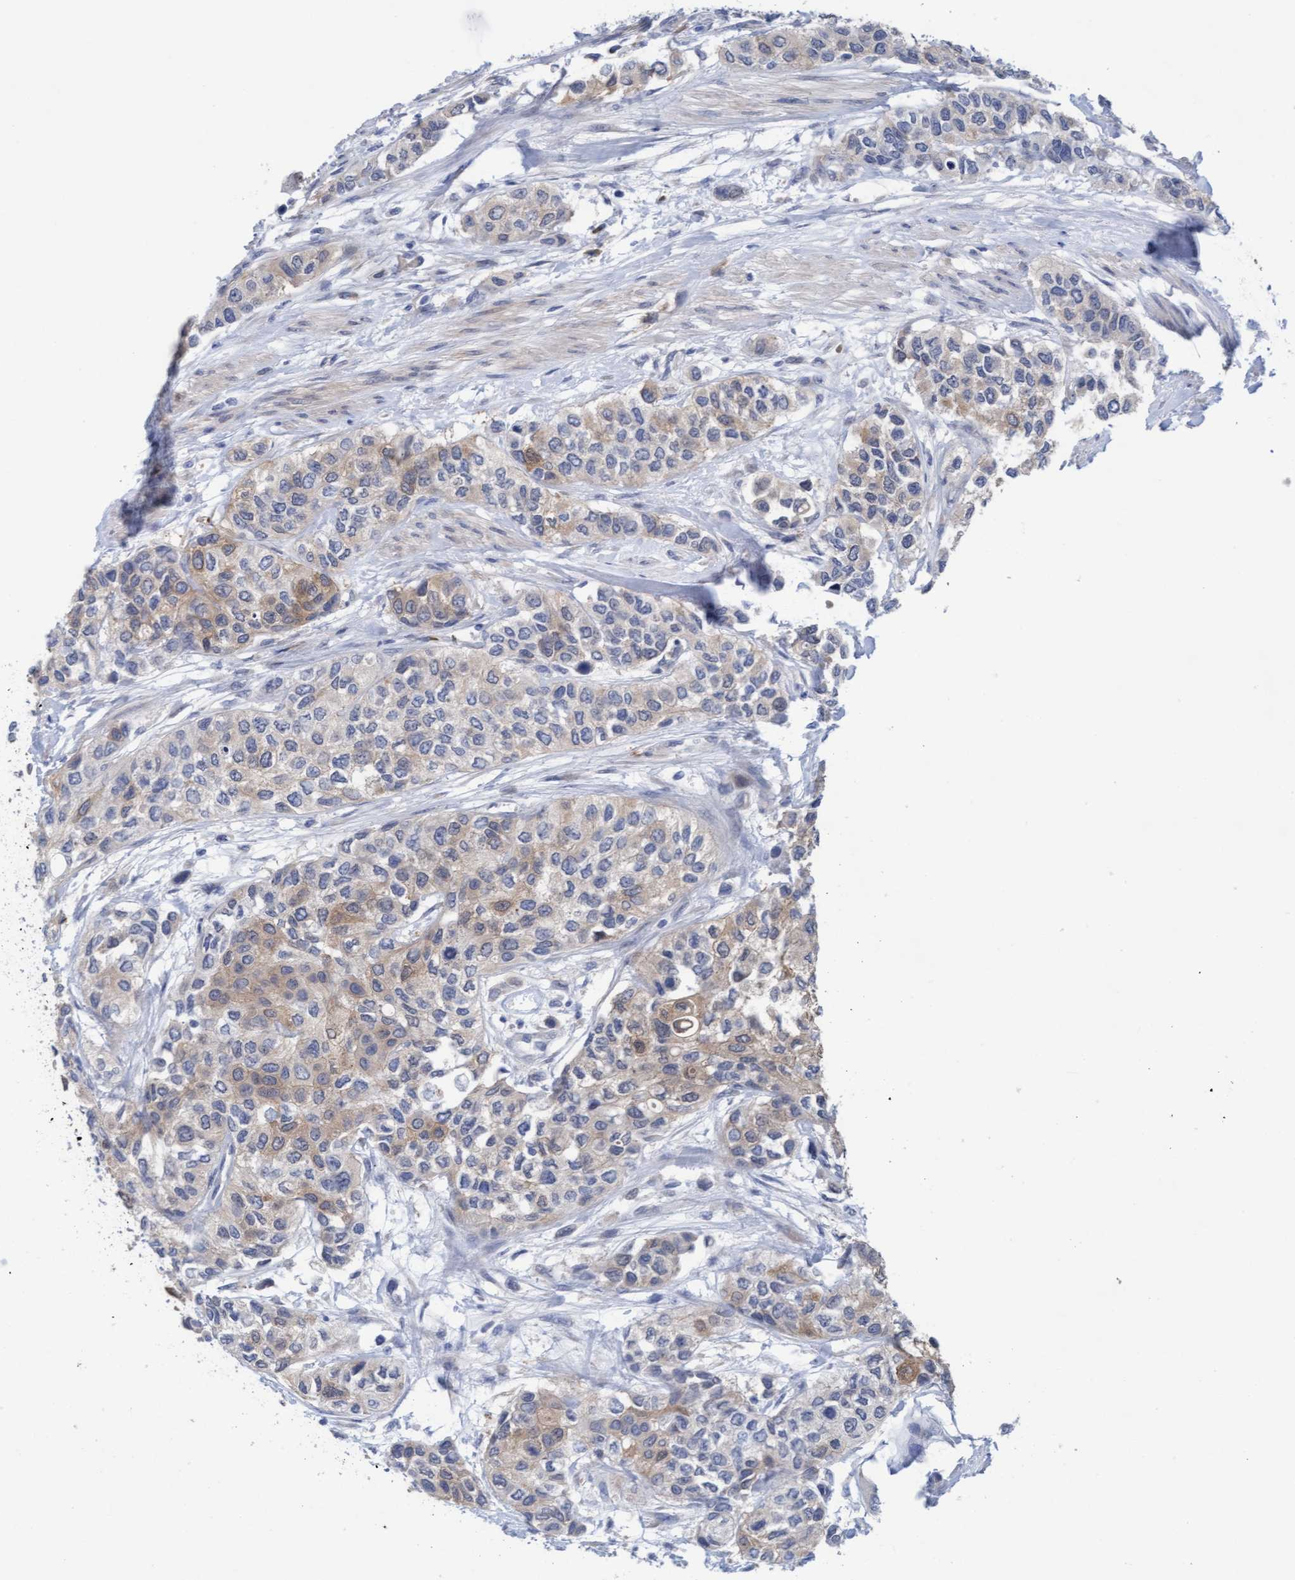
{"staining": {"intensity": "weak", "quantity": ">75%", "location": "cytoplasmic/membranous"}, "tissue": "urothelial cancer", "cell_type": "Tumor cells", "image_type": "cancer", "snomed": [{"axis": "morphology", "description": "Urothelial carcinoma, High grade"}, {"axis": "topography", "description": "Urinary bladder"}], "caption": "The photomicrograph demonstrates immunohistochemical staining of urothelial carcinoma (high-grade). There is weak cytoplasmic/membranous staining is appreciated in approximately >75% of tumor cells.", "gene": "PLCD1", "patient": {"sex": "female", "age": 56}}